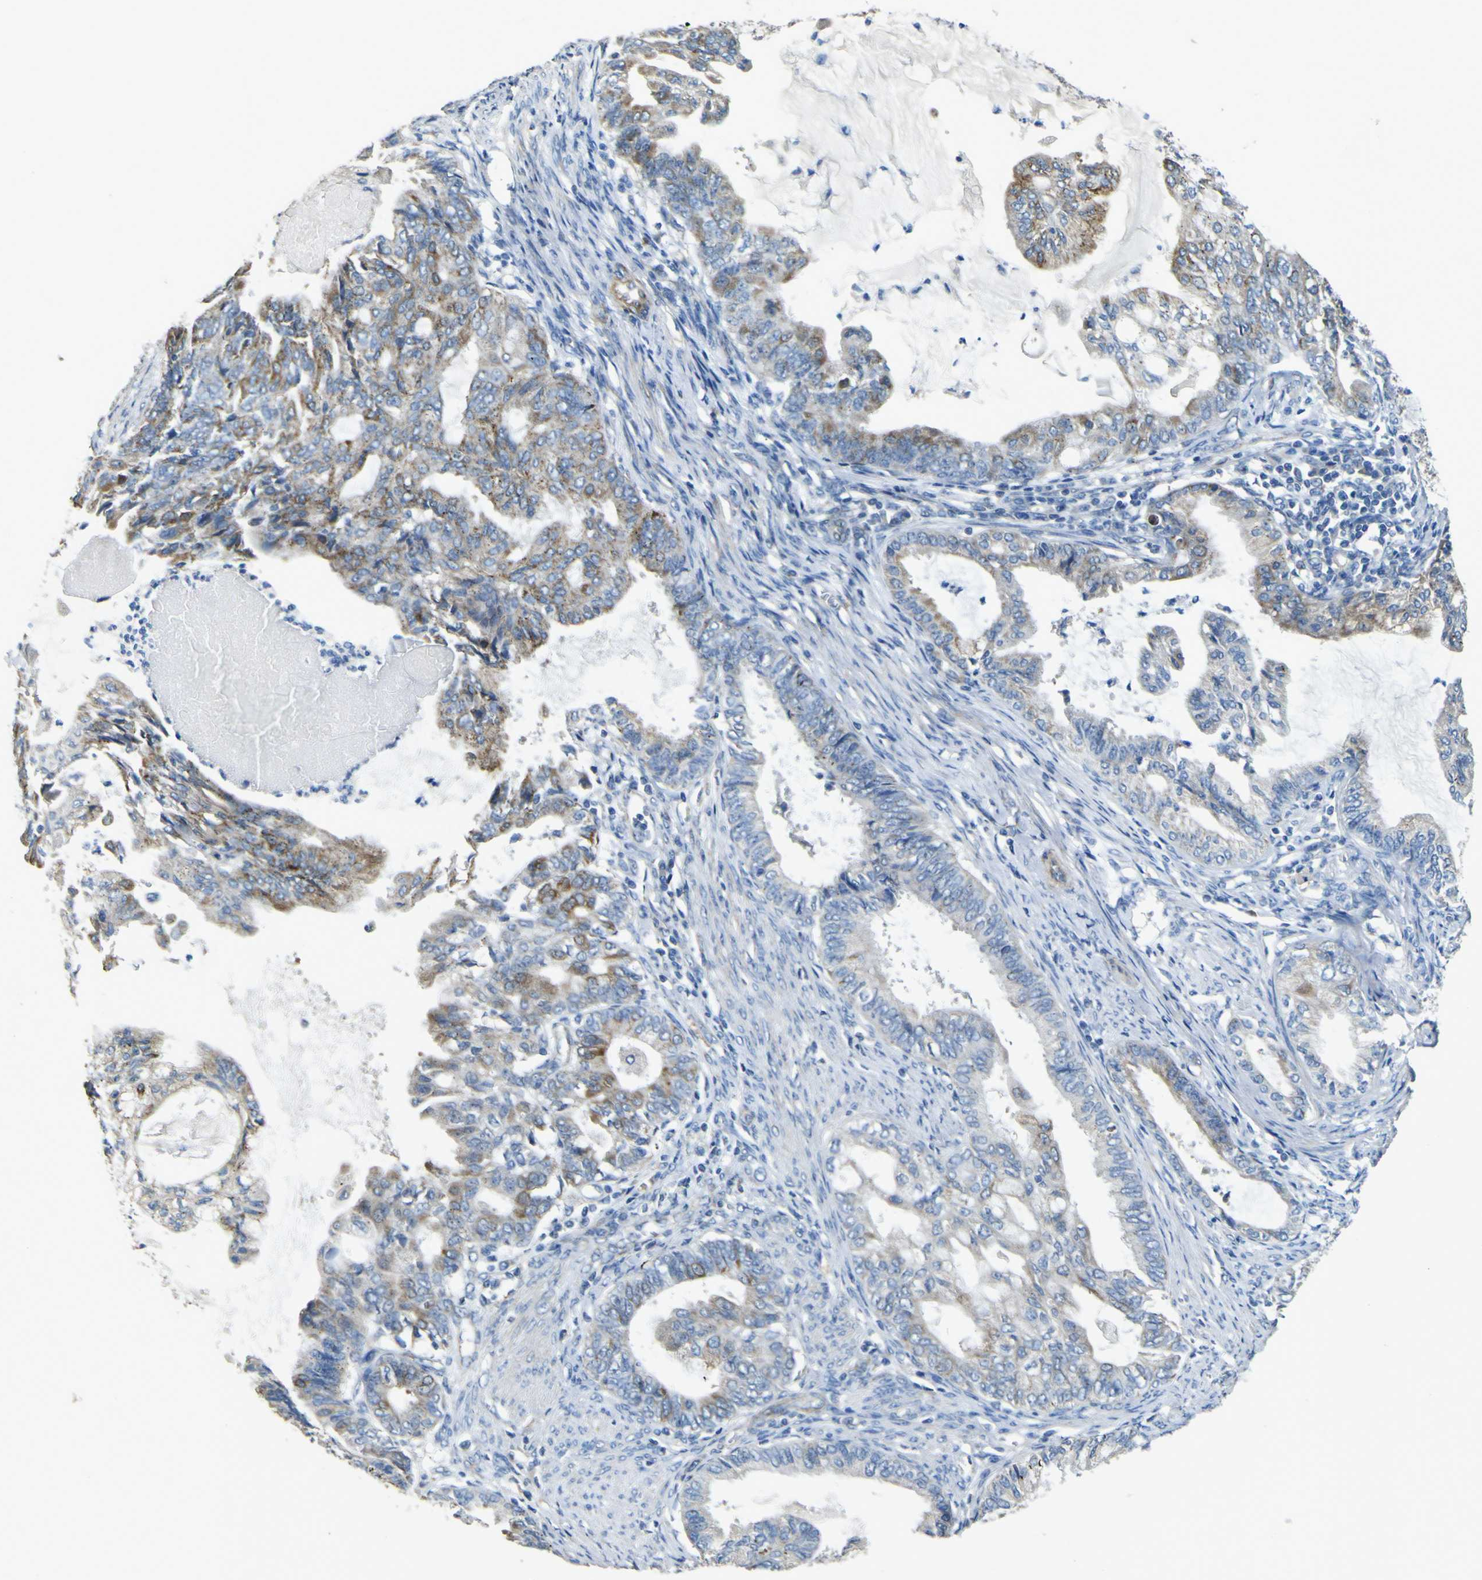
{"staining": {"intensity": "weak", "quantity": "25%-75%", "location": "cytoplasmic/membranous"}, "tissue": "endometrial cancer", "cell_type": "Tumor cells", "image_type": "cancer", "snomed": [{"axis": "morphology", "description": "Adenocarcinoma, NOS"}, {"axis": "topography", "description": "Endometrium"}], "caption": "A histopathology image of human endometrial adenocarcinoma stained for a protein demonstrates weak cytoplasmic/membranous brown staining in tumor cells.", "gene": "ALDH18A1", "patient": {"sex": "female", "age": 86}}